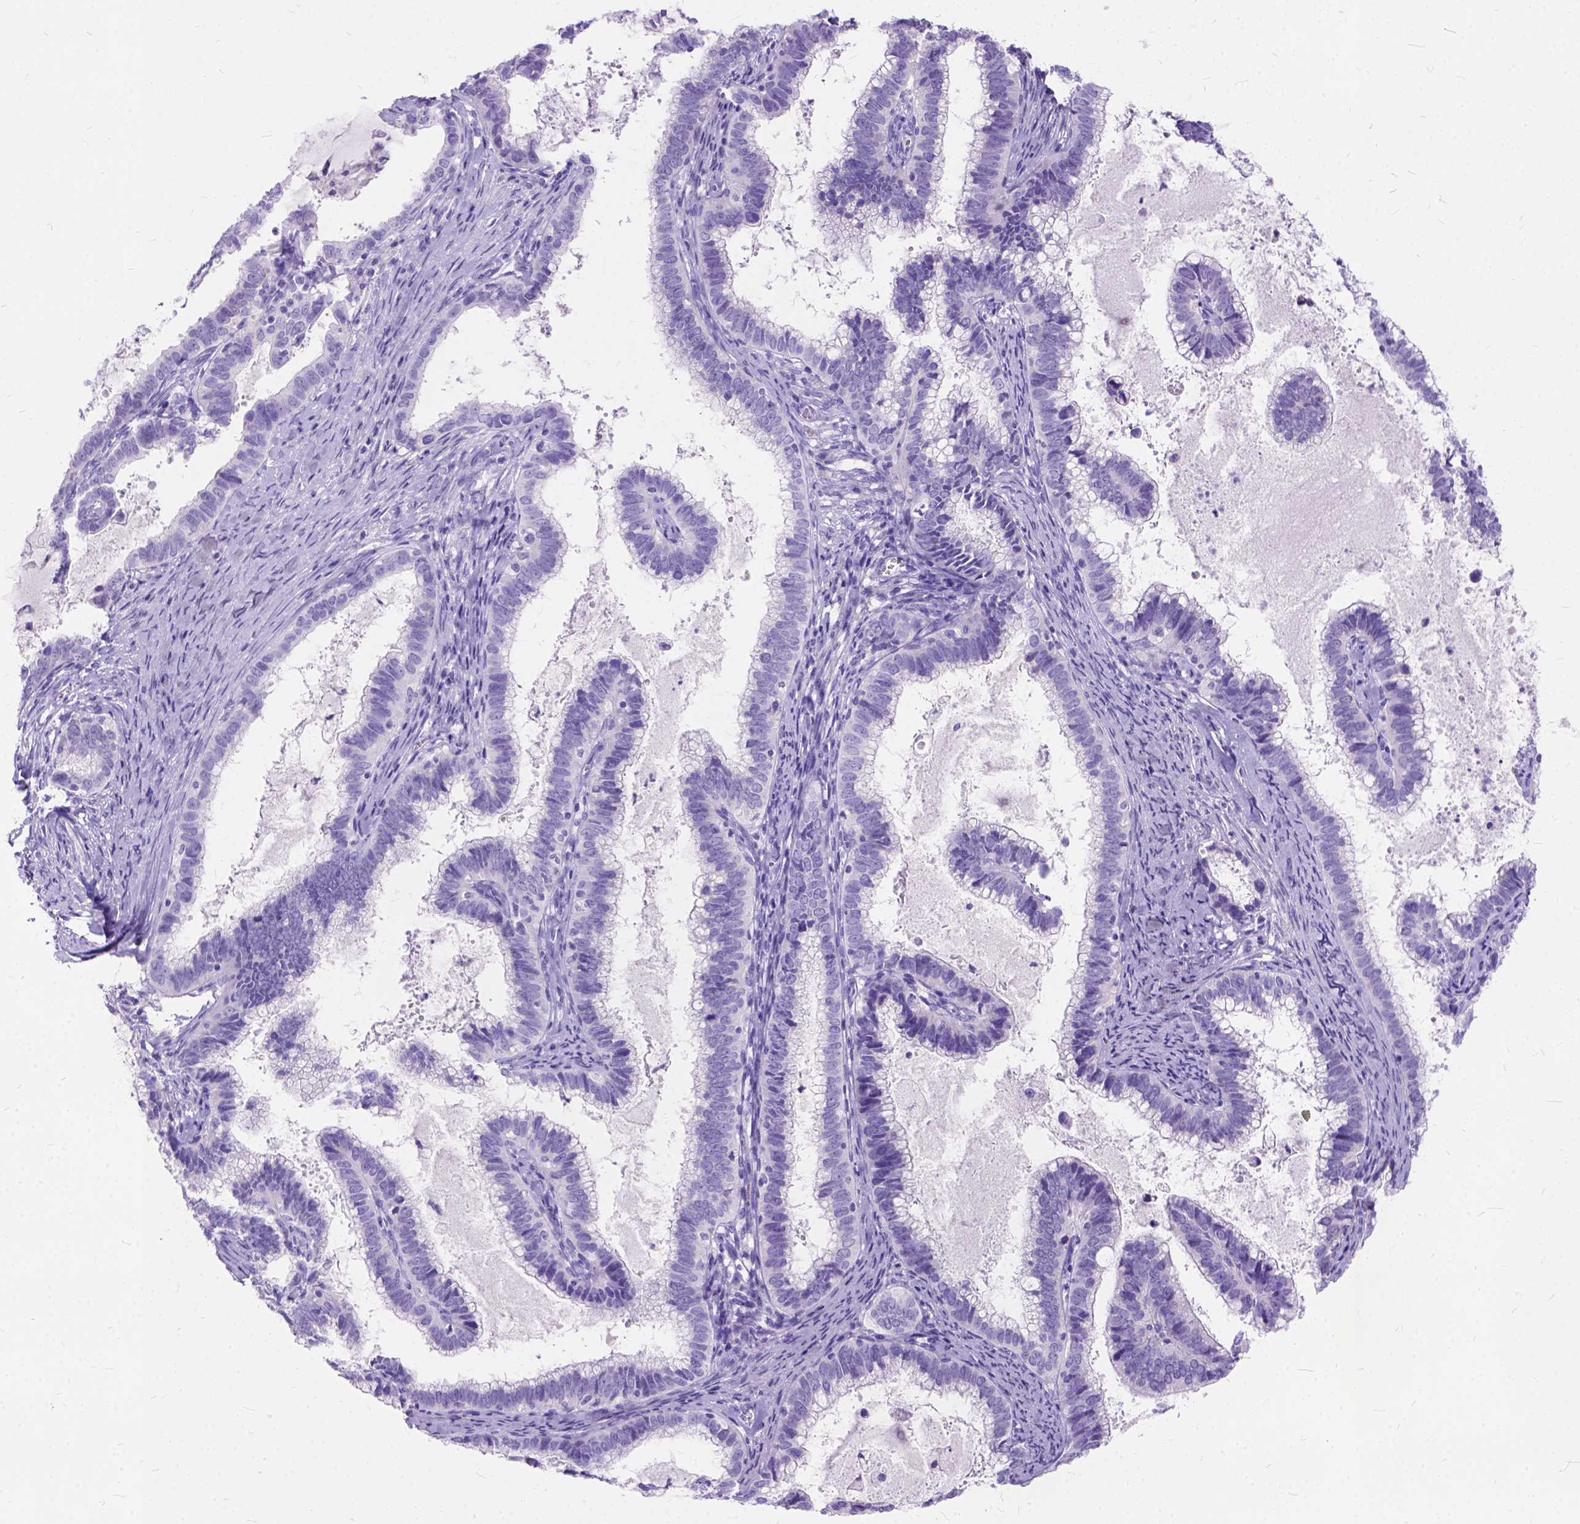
{"staining": {"intensity": "negative", "quantity": "none", "location": "none"}, "tissue": "cervical cancer", "cell_type": "Tumor cells", "image_type": "cancer", "snomed": [{"axis": "morphology", "description": "Adenocarcinoma, NOS"}, {"axis": "topography", "description": "Cervix"}], "caption": "Tumor cells show no significant protein positivity in adenocarcinoma (cervical).", "gene": "C1QTNF3", "patient": {"sex": "female", "age": 61}}